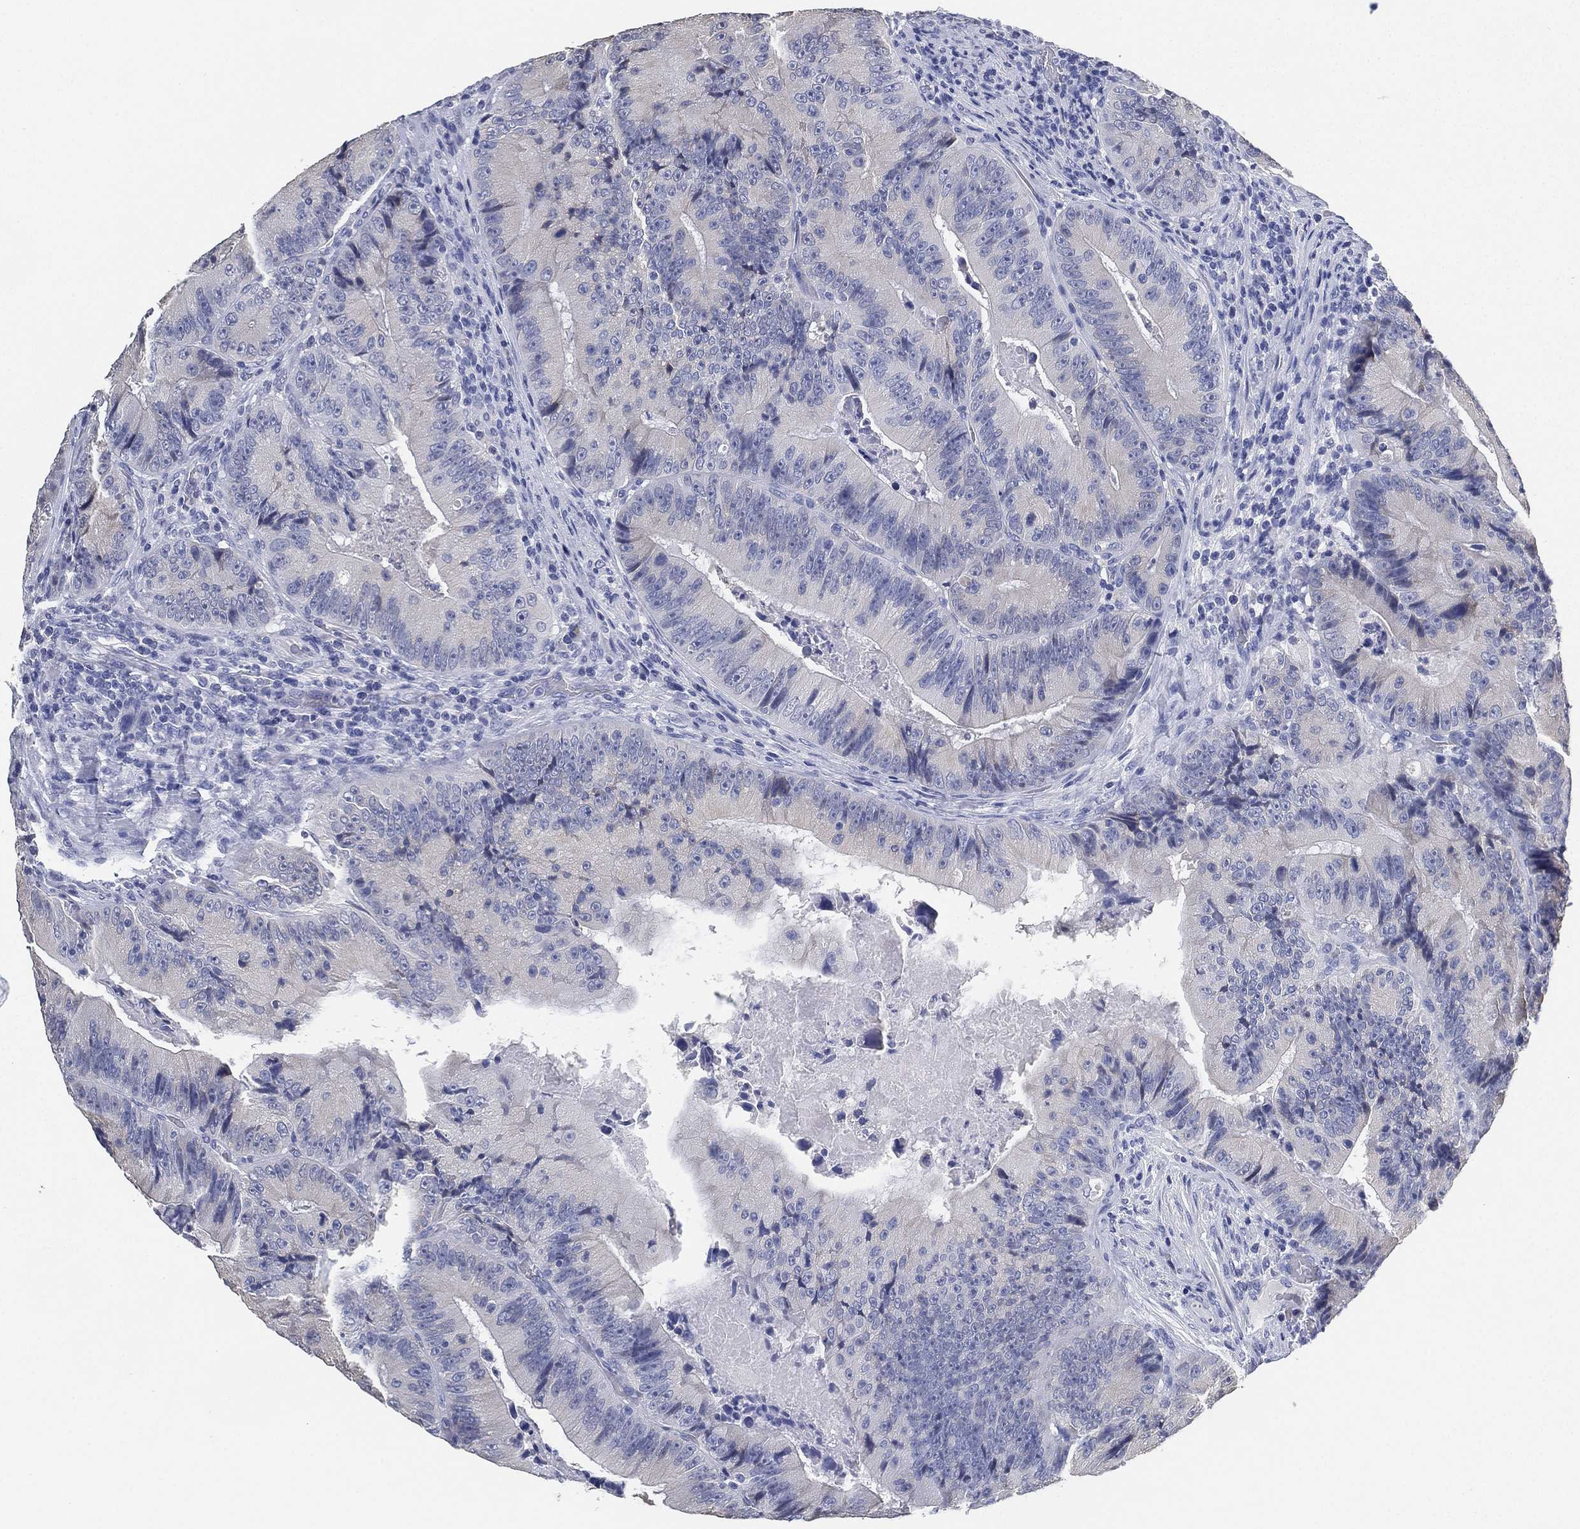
{"staining": {"intensity": "negative", "quantity": "none", "location": "none"}, "tissue": "colorectal cancer", "cell_type": "Tumor cells", "image_type": "cancer", "snomed": [{"axis": "morphology", "description": "Adenocarcinoma, NOS"}, {"axis": "topography", "description": "Colon"}], "caption": "Photomicrograph shows no significant protein positivity in tumor cells of colorectal cancer.", "gene": "IYD", "patient": {"sex": "female", "age": 86}}